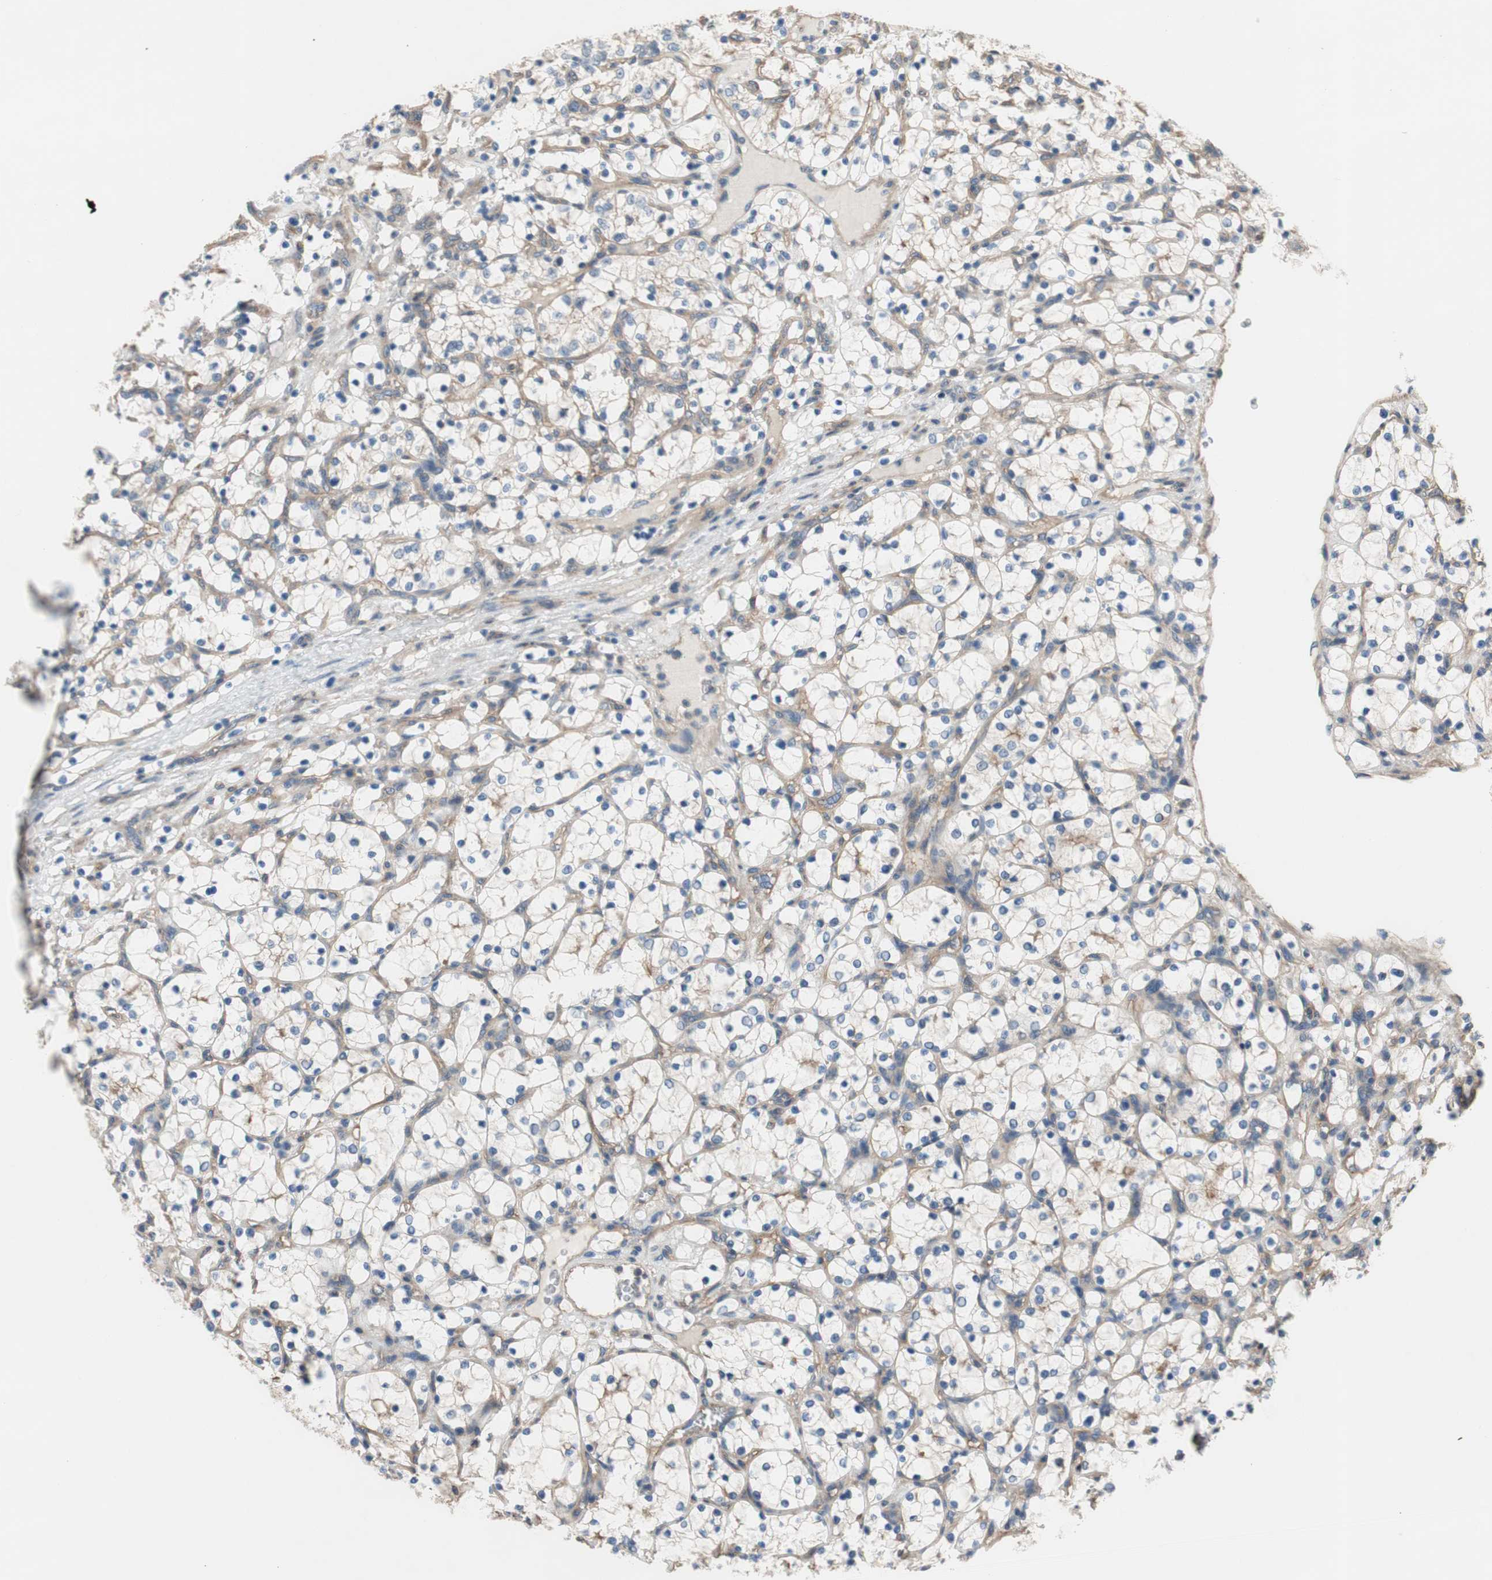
{"staining": {"intensity": "negative", "quantity": "none", "location": "none"}, "tissue": "renal cancer", "cell_type": "Tumor cells", "image_type": "cancer", "snomed": [{"axis": "morphology", "description": "Adenocarcinoma, NOS"}, {"axis": "topography", "description": "Kidney"}], "caption": "IHC image of neoplastic tissue: renal cancer stained with DAB demonstrates no significant protein expression in tumor cells.", "gene": "CALML3", "patient": {"sex": "female", "age": 69}}